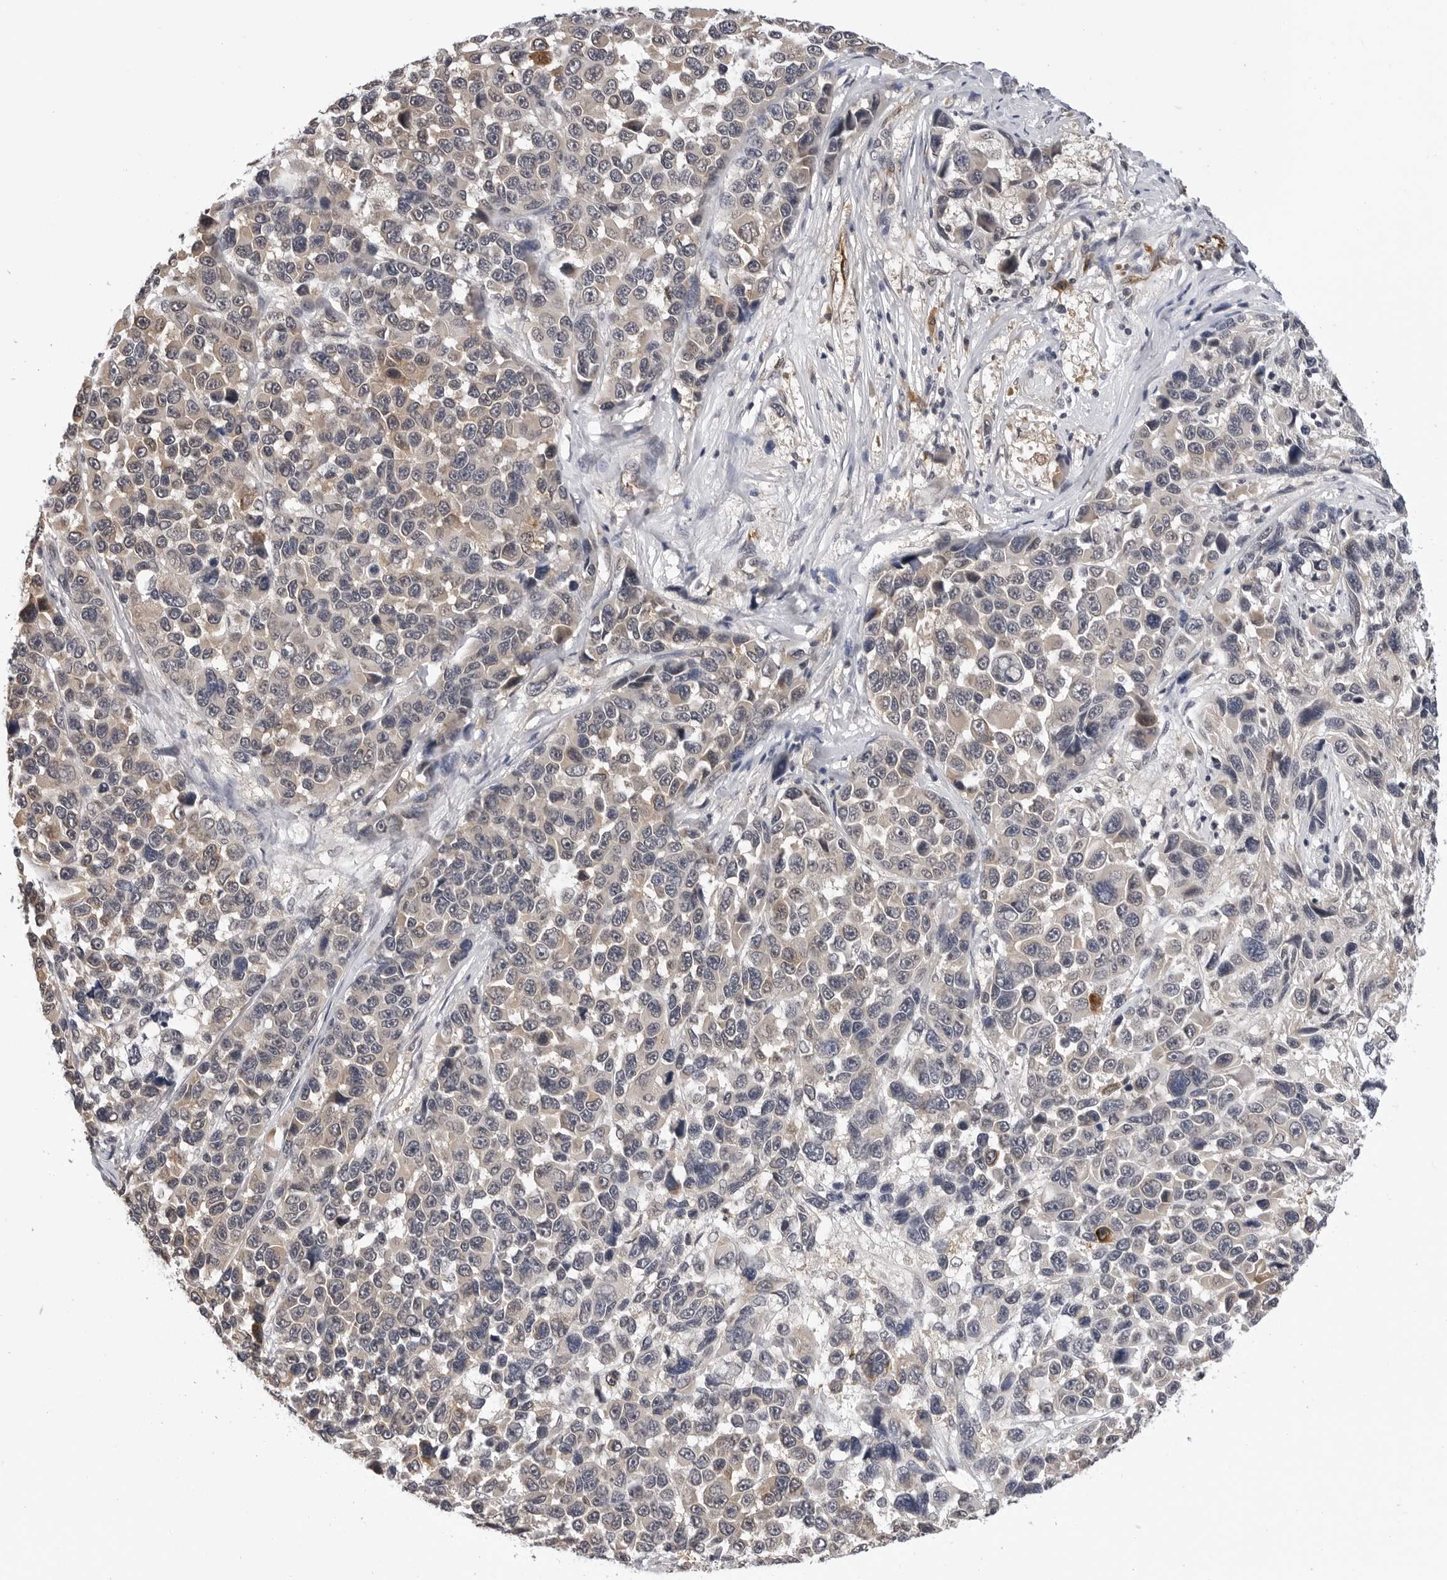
{"staining": {"intensity": "weak", "quantity": "<25%", "location": "cytoplasmic/membranous"}, "tissue": "melanoma", "cell_type": "Tumor cells", "image_type": "cancer", "snomed": [{"axis": "morphology", "description": "Malignant melanoma, NOS"}, {"axis": "topography", "description": "Skin"}], "caption": "Human melanoma stained for a protein using IHC reveals no positivity in tumor cells.", "gene": "TRMT13", "patient": {"sex": "male", "age": 53}}